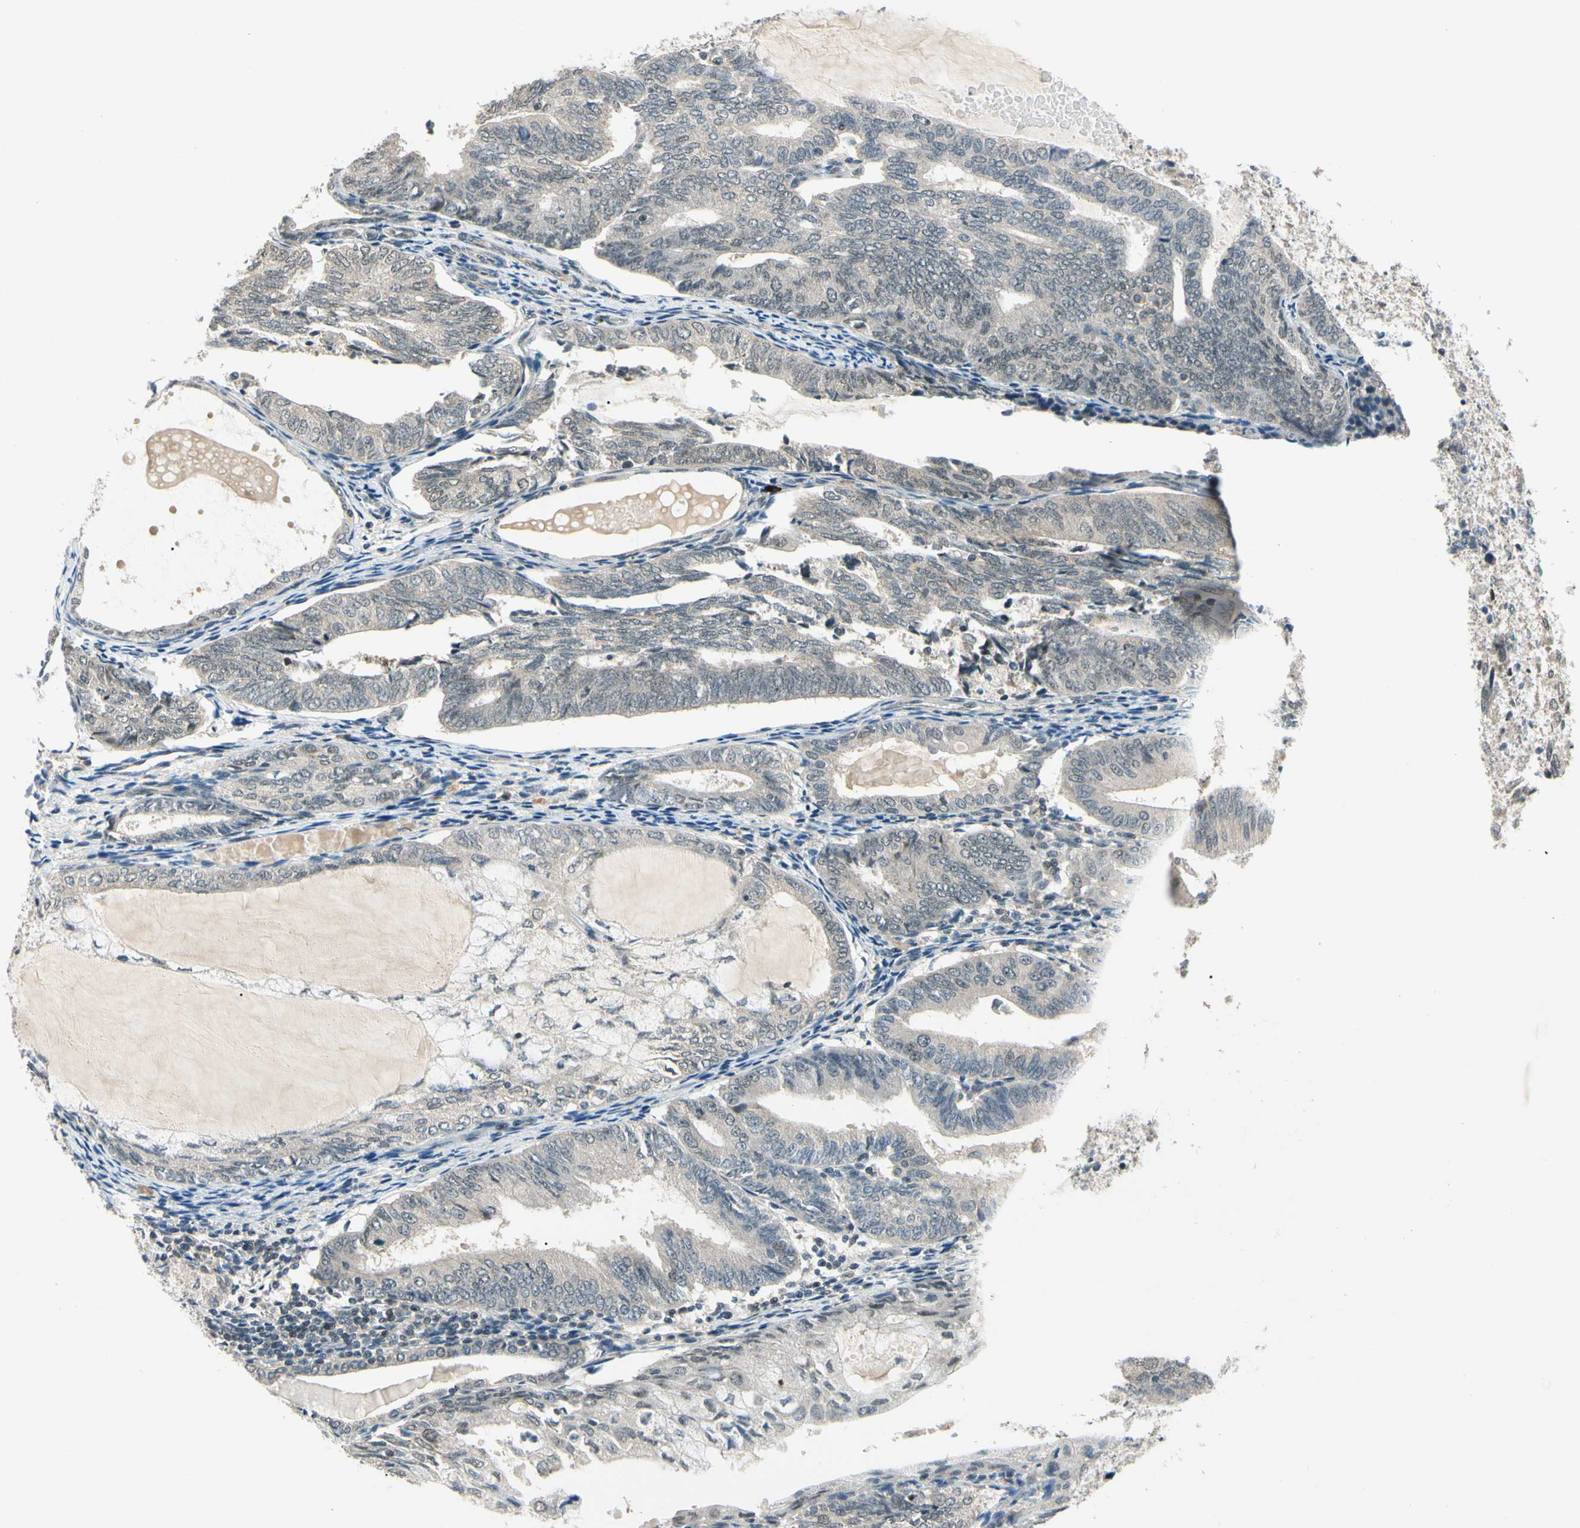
{"staining": {"intensity": "weak", "quantity": "25%-75%", "location": "cytoplasmic/membranous"}, "tissue": "endometrial cancer", "cell_type": "Tumor cells", "image_type": "cancer", "snomed": [{"axis": "morphology", "description": "Adenocarcinoma, NOS"}, {"axis": "topography", "description": "Endometrium"}], "caption": "The image displays immunohistochemical staining of endometrial adenocarcinoma. There is weak cytoplasmic/membranous staining is seen in approximately 25%-75% of tumor cells.", "gene": "ZSCAN12", "patient": {"sex": "female", "age": 81}}